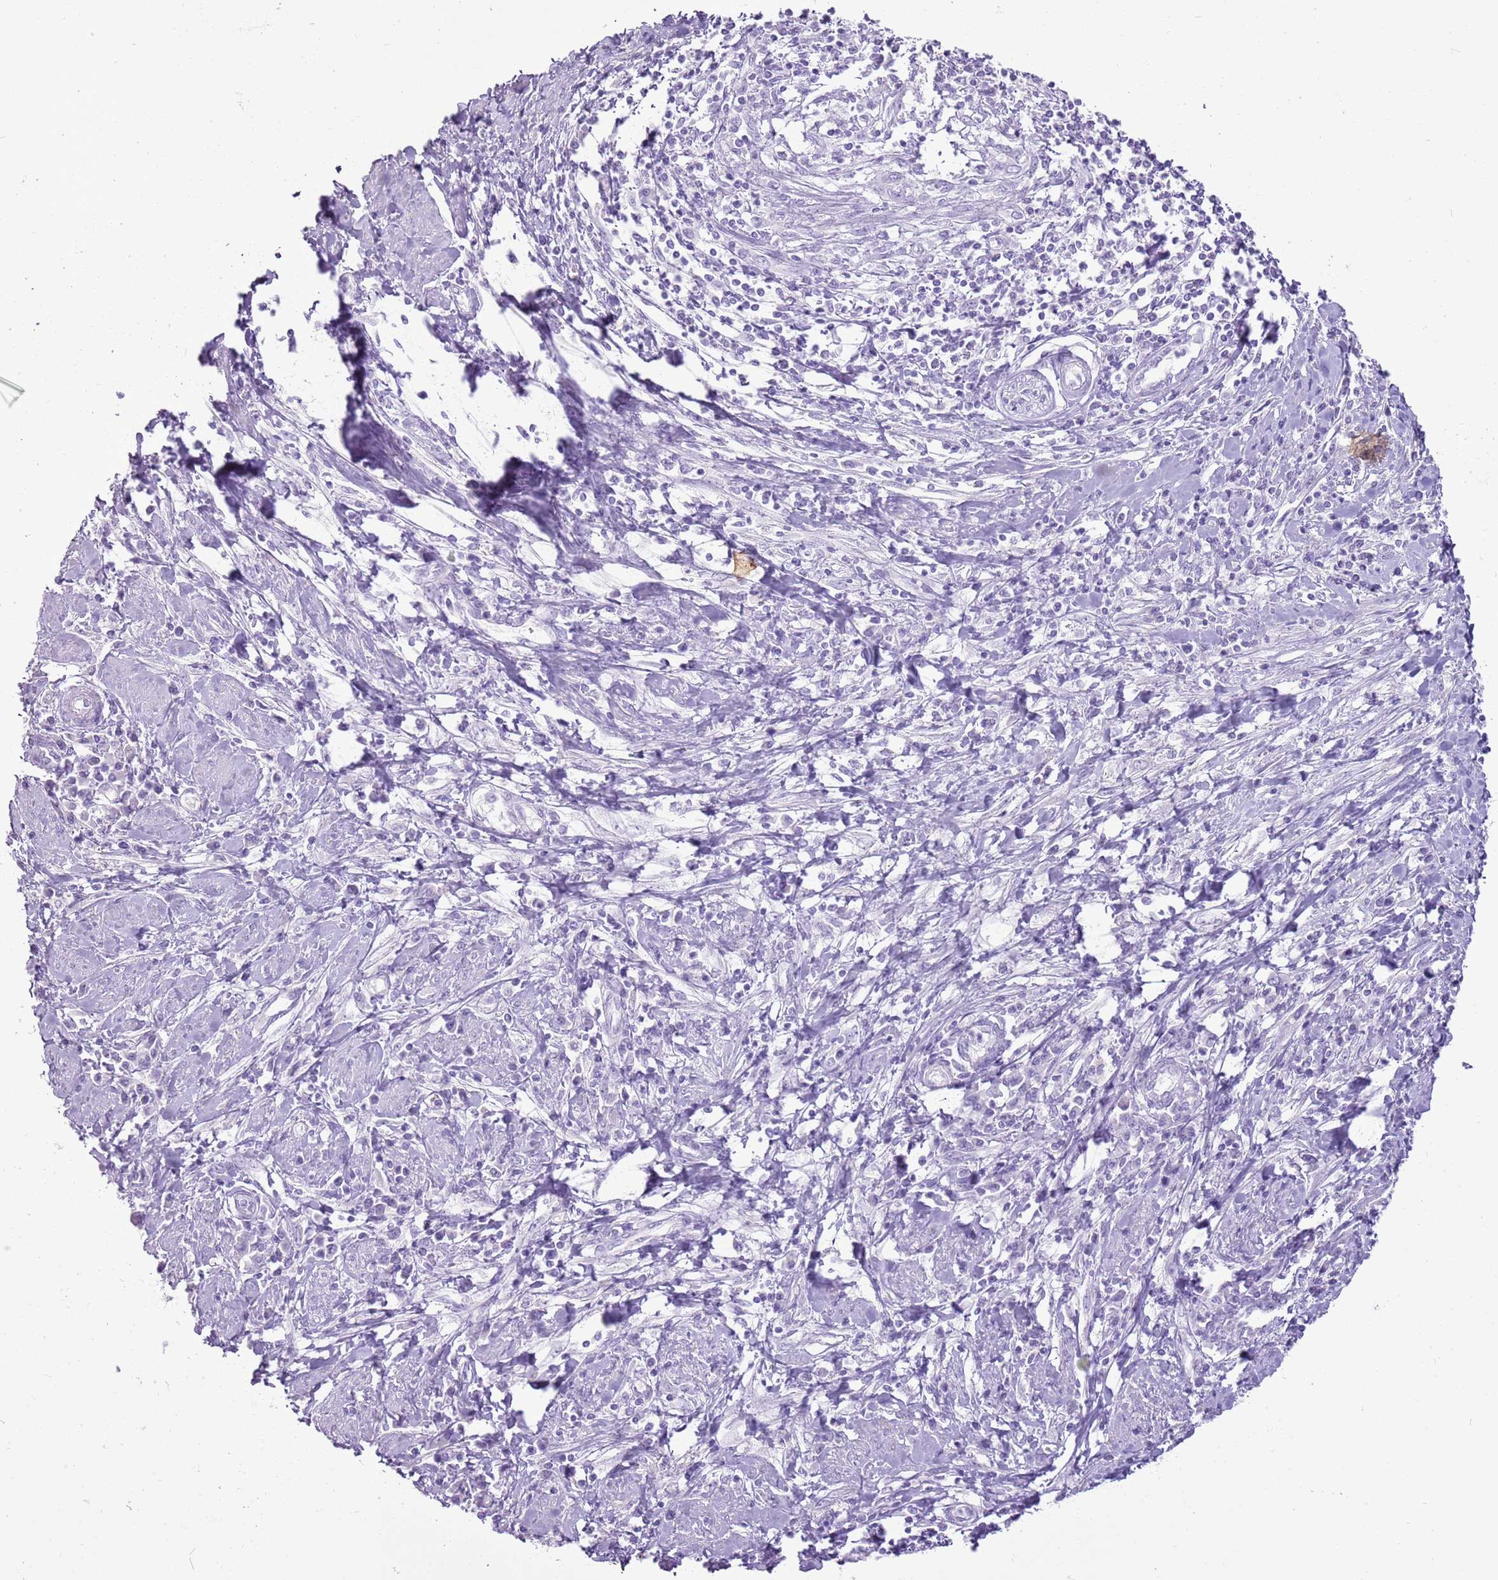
{"staining": {"intensity": "negative", "quantity": "none", "location": "none"}, "tissue": "cervical cancer", "cell_type": "Tumor cells", "image_type": "cancer", "snomed": [{"axis": "morphology", "description": "Squamous cell carcinoma, NOS"}, {"axis": "topography", "description": "Cervix"}], "caption": "High magnification brightfield microscopy of cervical cancer stained with DAB (3,3'-diaminobenzidine) (brown) and counterstained with hematoxylin (blue): tumor cells show no significant positivity.", "gene": "CNFN", "patient": {"sex": "female", "age": 32}}